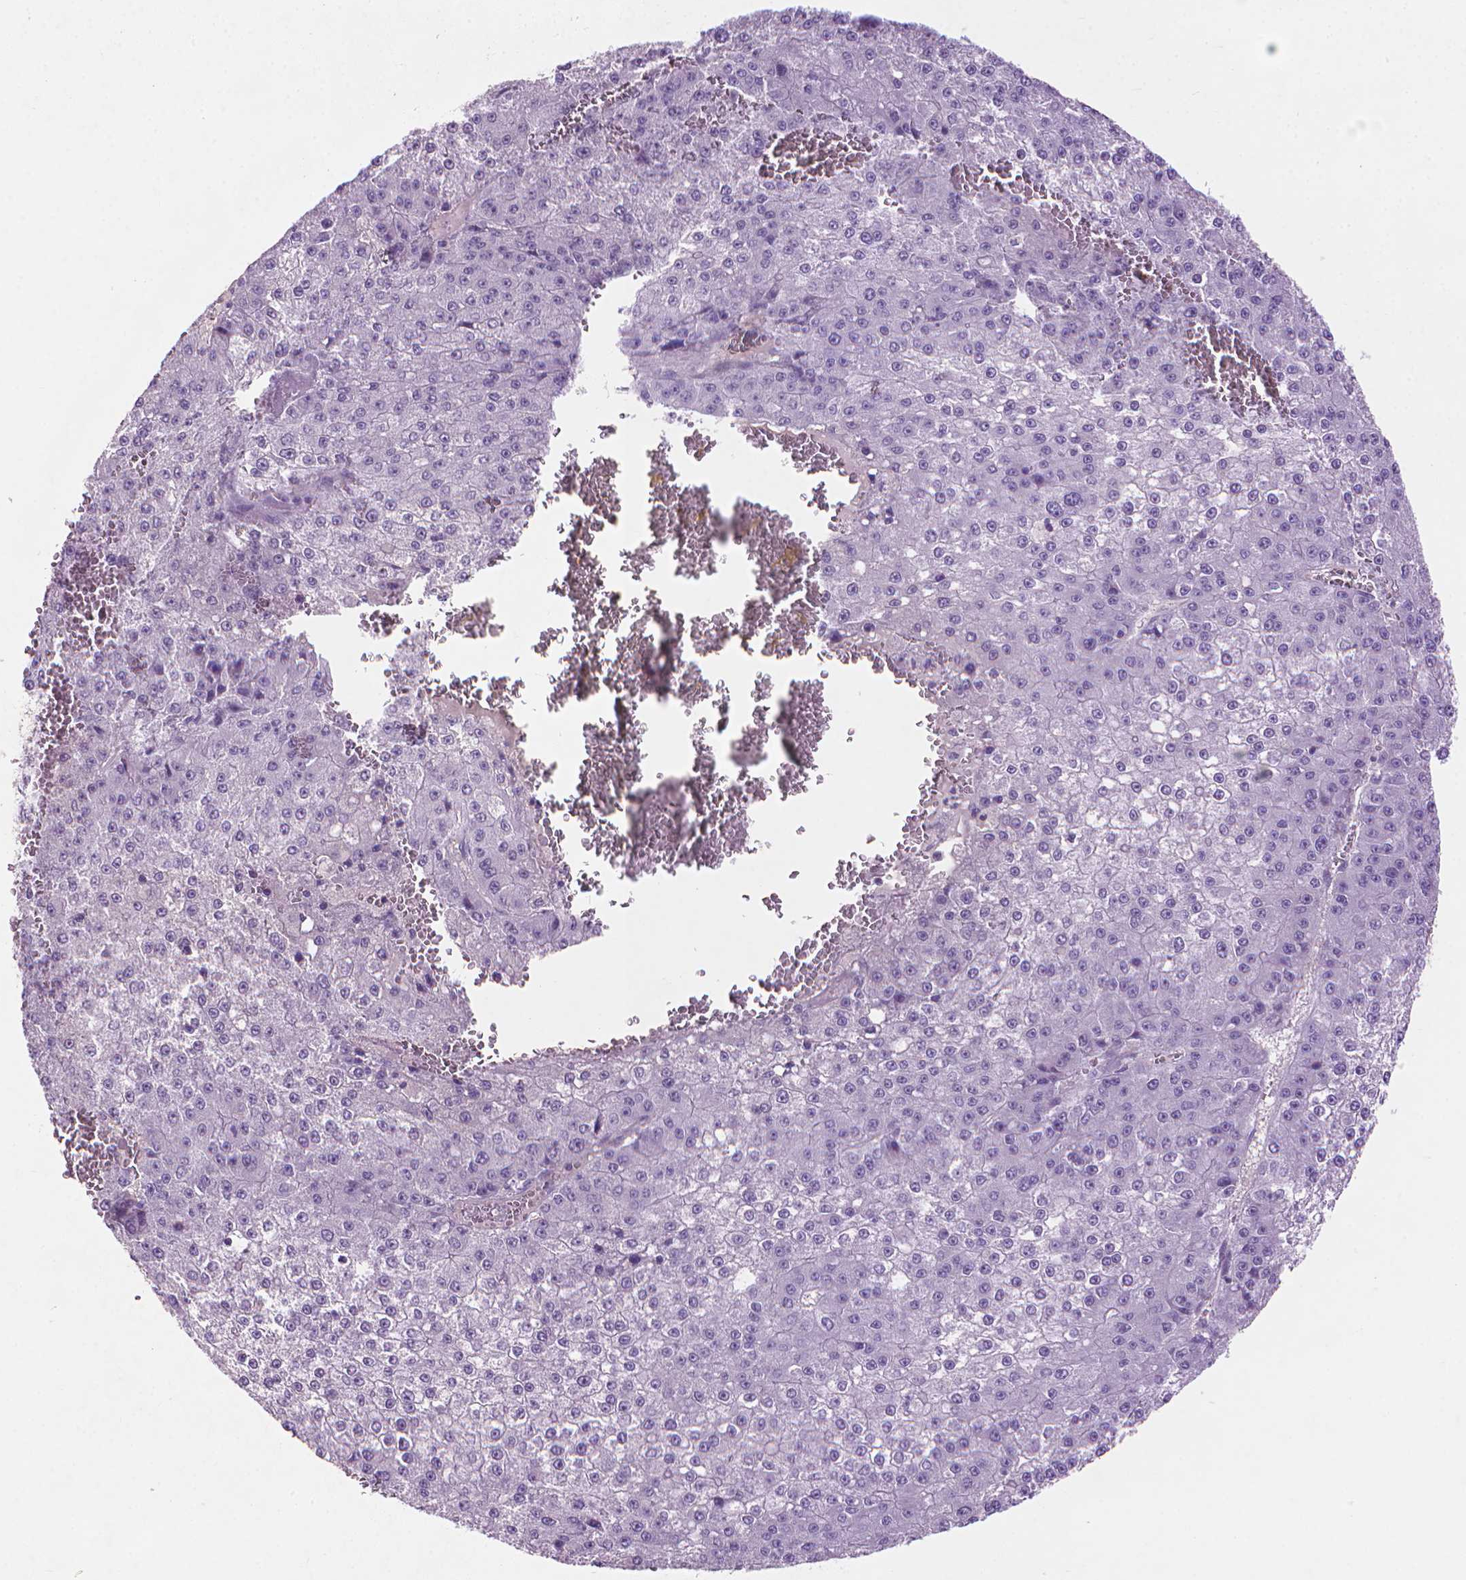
{"staining": {"intensity": "negative", "quantity": "none", "location": "none"}, "tissue": "liver cancer", "cell_type": "Tumor cells", "image_type": "cancer", "snomed": [{"axis": "morphology", "description": "Carcinoma, Hepatocellular, NOS"}, {"axis": "topography", "description": "Liver"}], "caption": "The IHC micrograph has no significant staining in tumor cells of liver cancer (hepatocellular carcinoma) tissue.", "gene": "KRT73", "patient": {"sex": "female", "age": 73}}